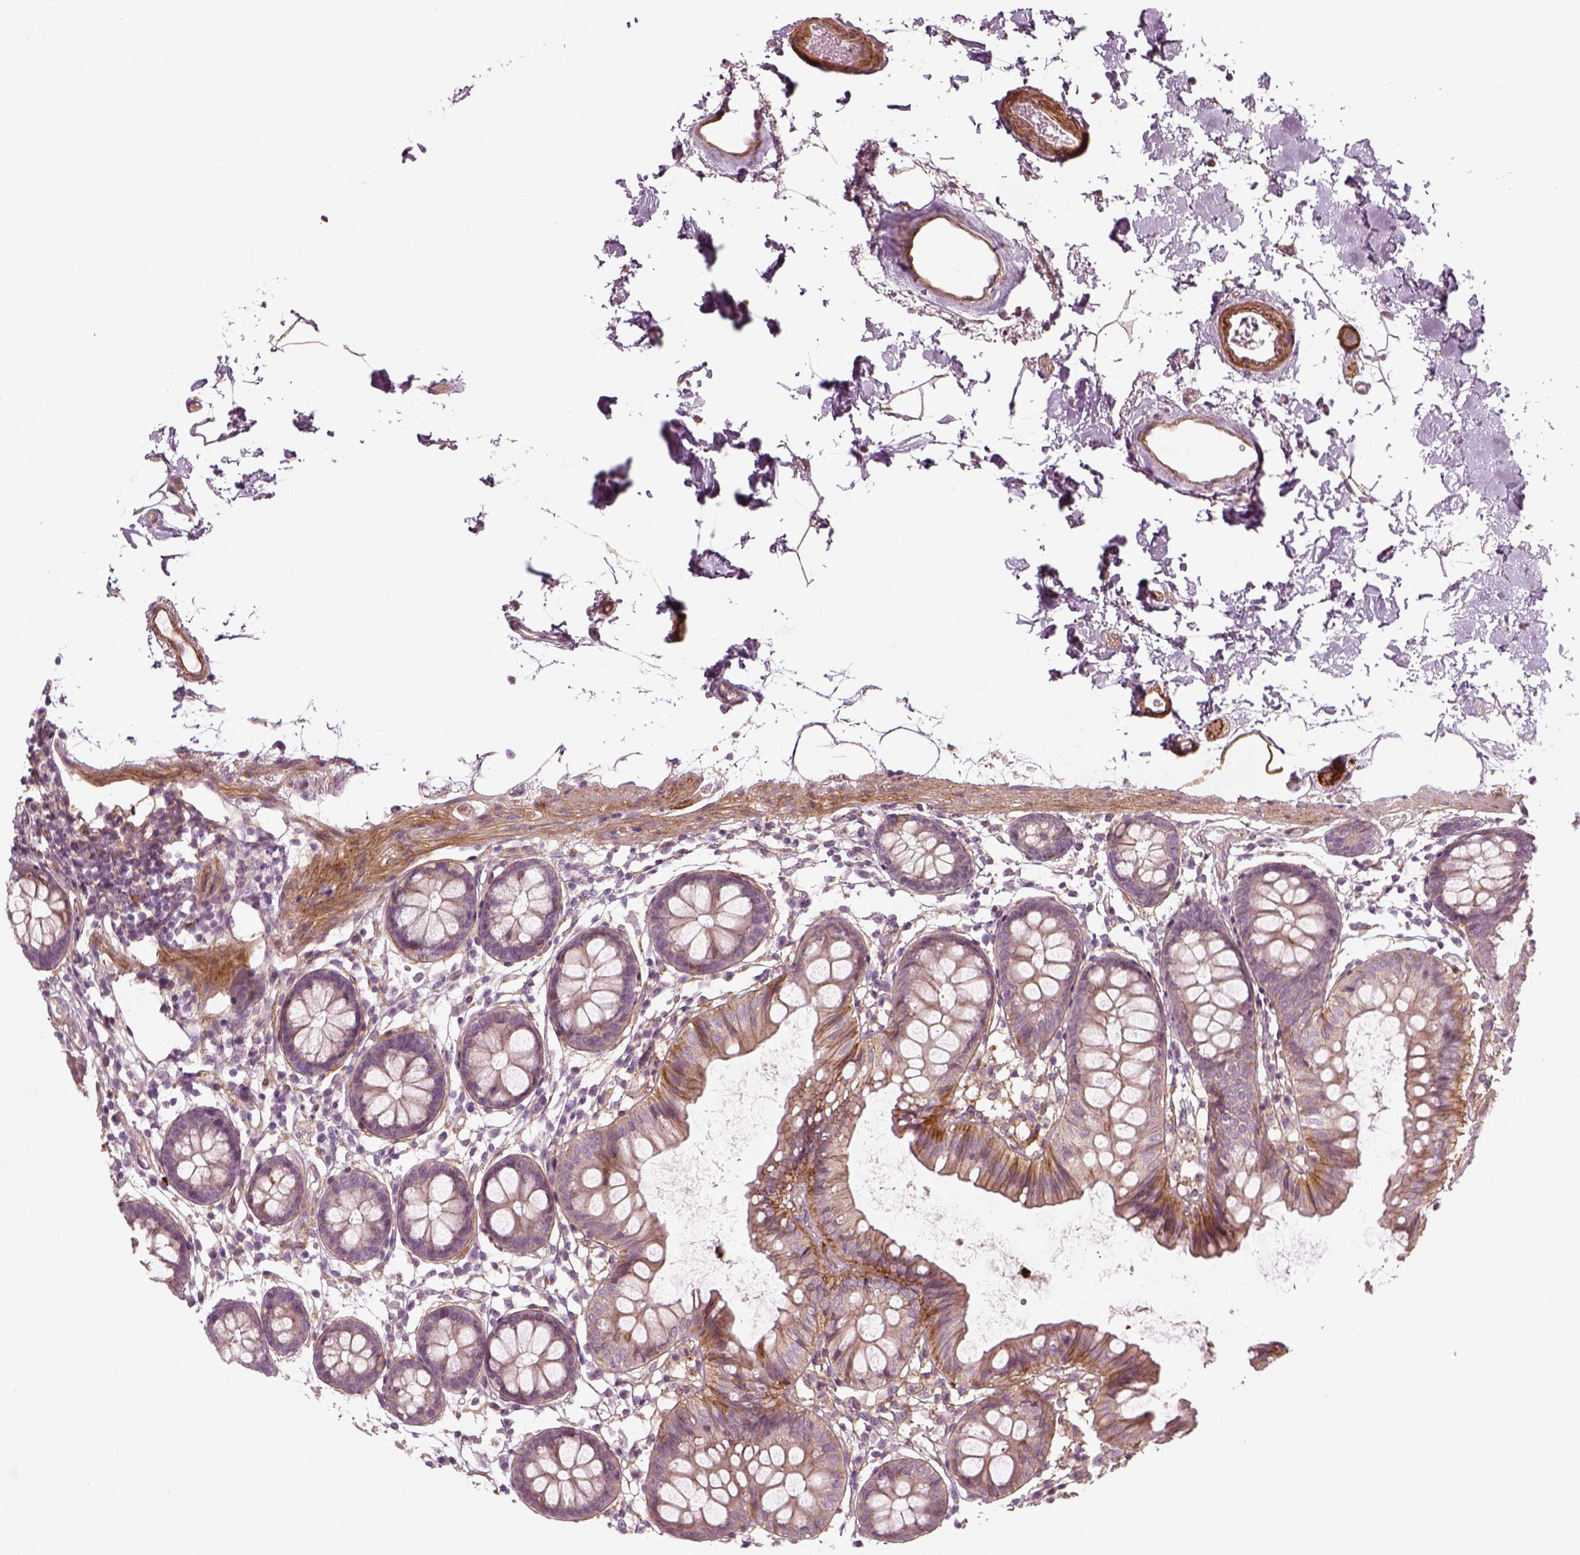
{"staining": {"intensity": "weak", "quantity": ">75%", "location": "cytoplasmic/membranous"}, "tissue": "colon", "cell_type": "Endothelial cells", "image_type": "normal", "snomed": [{"axis": "morphology", "description": "Normal tissue, NOS"}, {"axis": "topography", "description": "Colon"}], "caption": "Immunohistochemistry photomicrograph of unremarkable human colon stained for a protein (brown), which demonstrates low levels of weak cytoplasmic/membranous positivity in approximately >75% of endothelial cells.", "gene": "NPTN", "patient": {"sex": "female", "age": 84}}